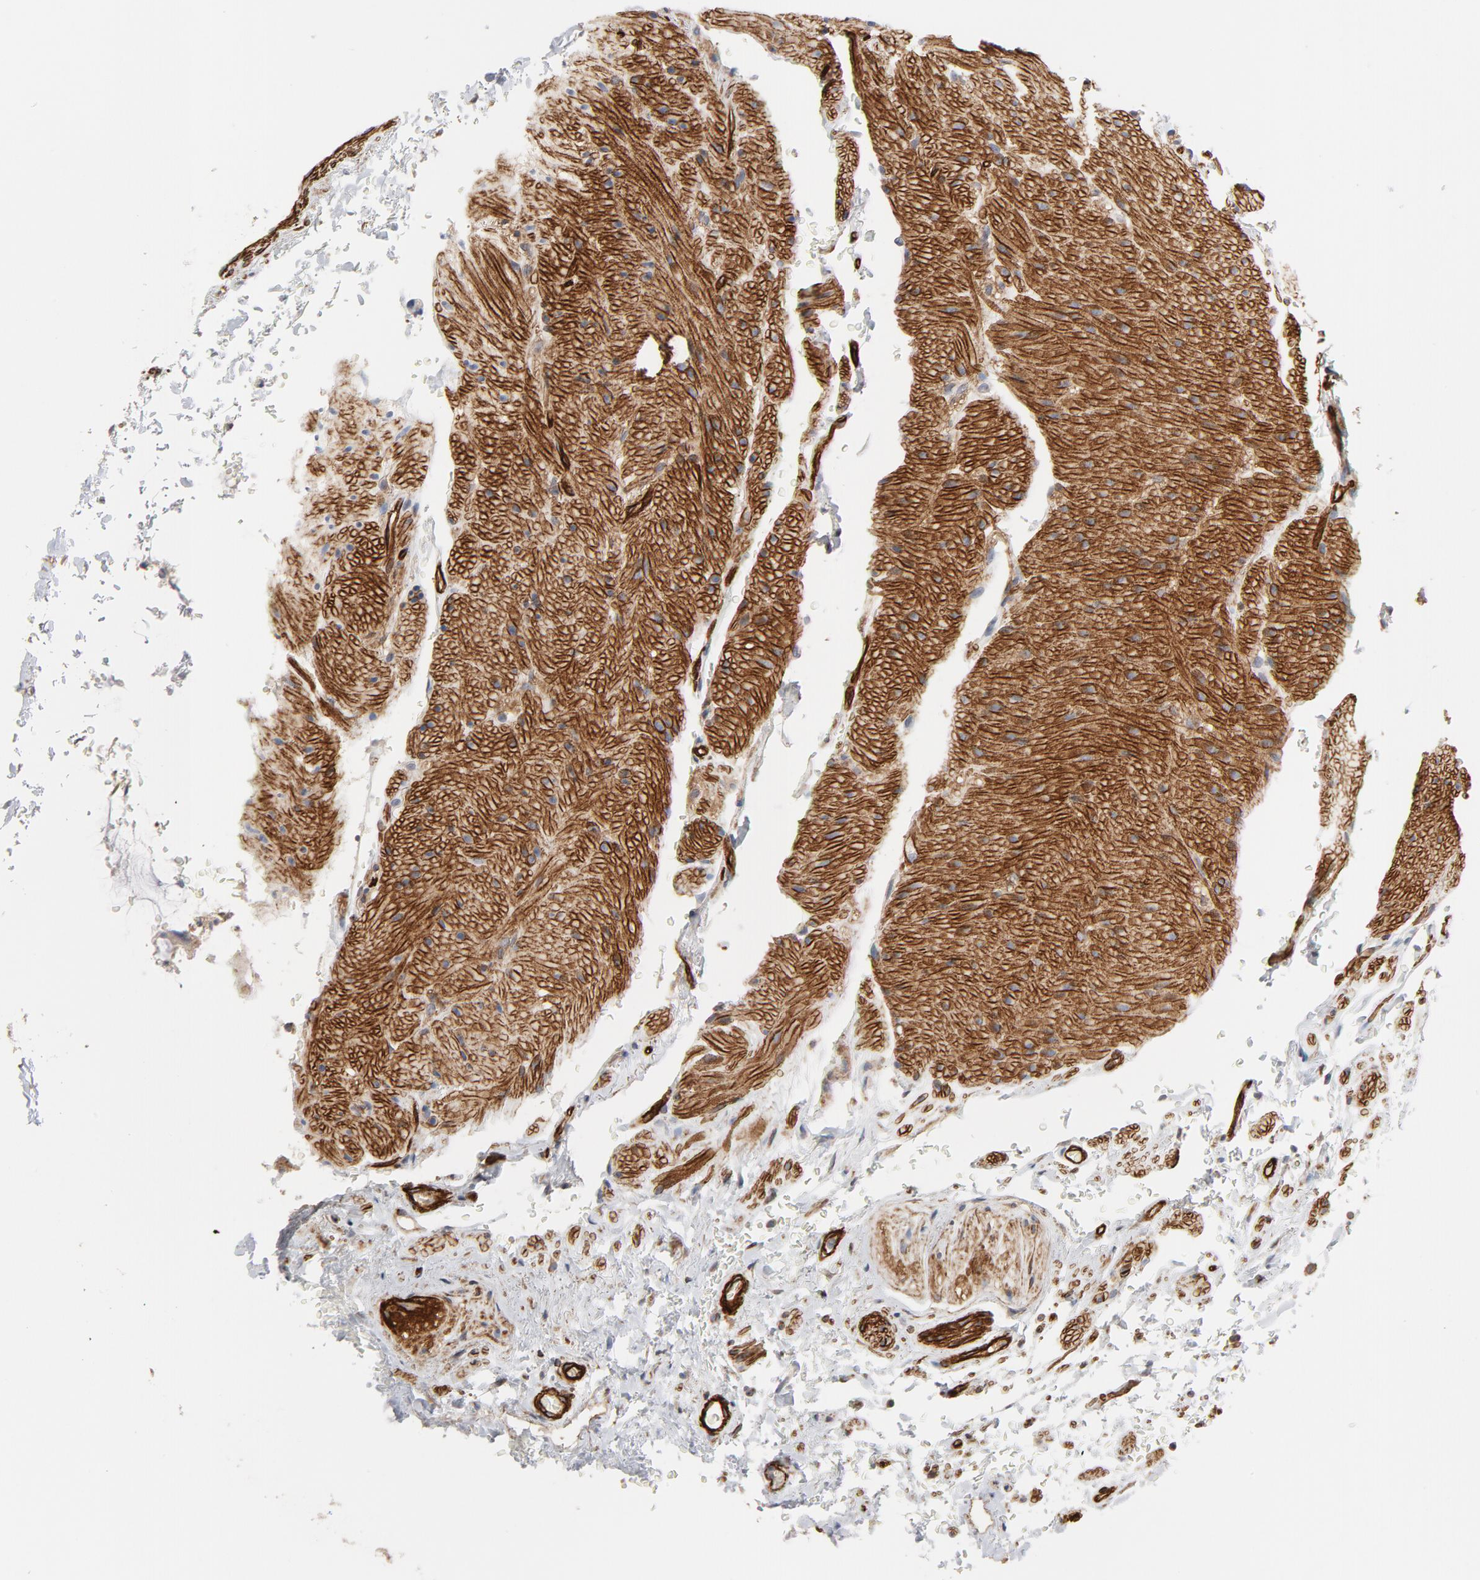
{"staining": {"intensity": "negative", "quantity": "none", "location": "none"}, "tissue": "rectum", "cell_type": "Glandular cells", "image_type": "normal", "snomed": [{"axis": "morphology", "description": "Normal tissue, NOS"}, {"axis": "topography", "description": "Rectum"}], "caption": "Immunohistochemistry of benign rectum displays no expression in glandular cells.", "gene": "GNG2", "patient": {"sex": "male", "age": 92}}